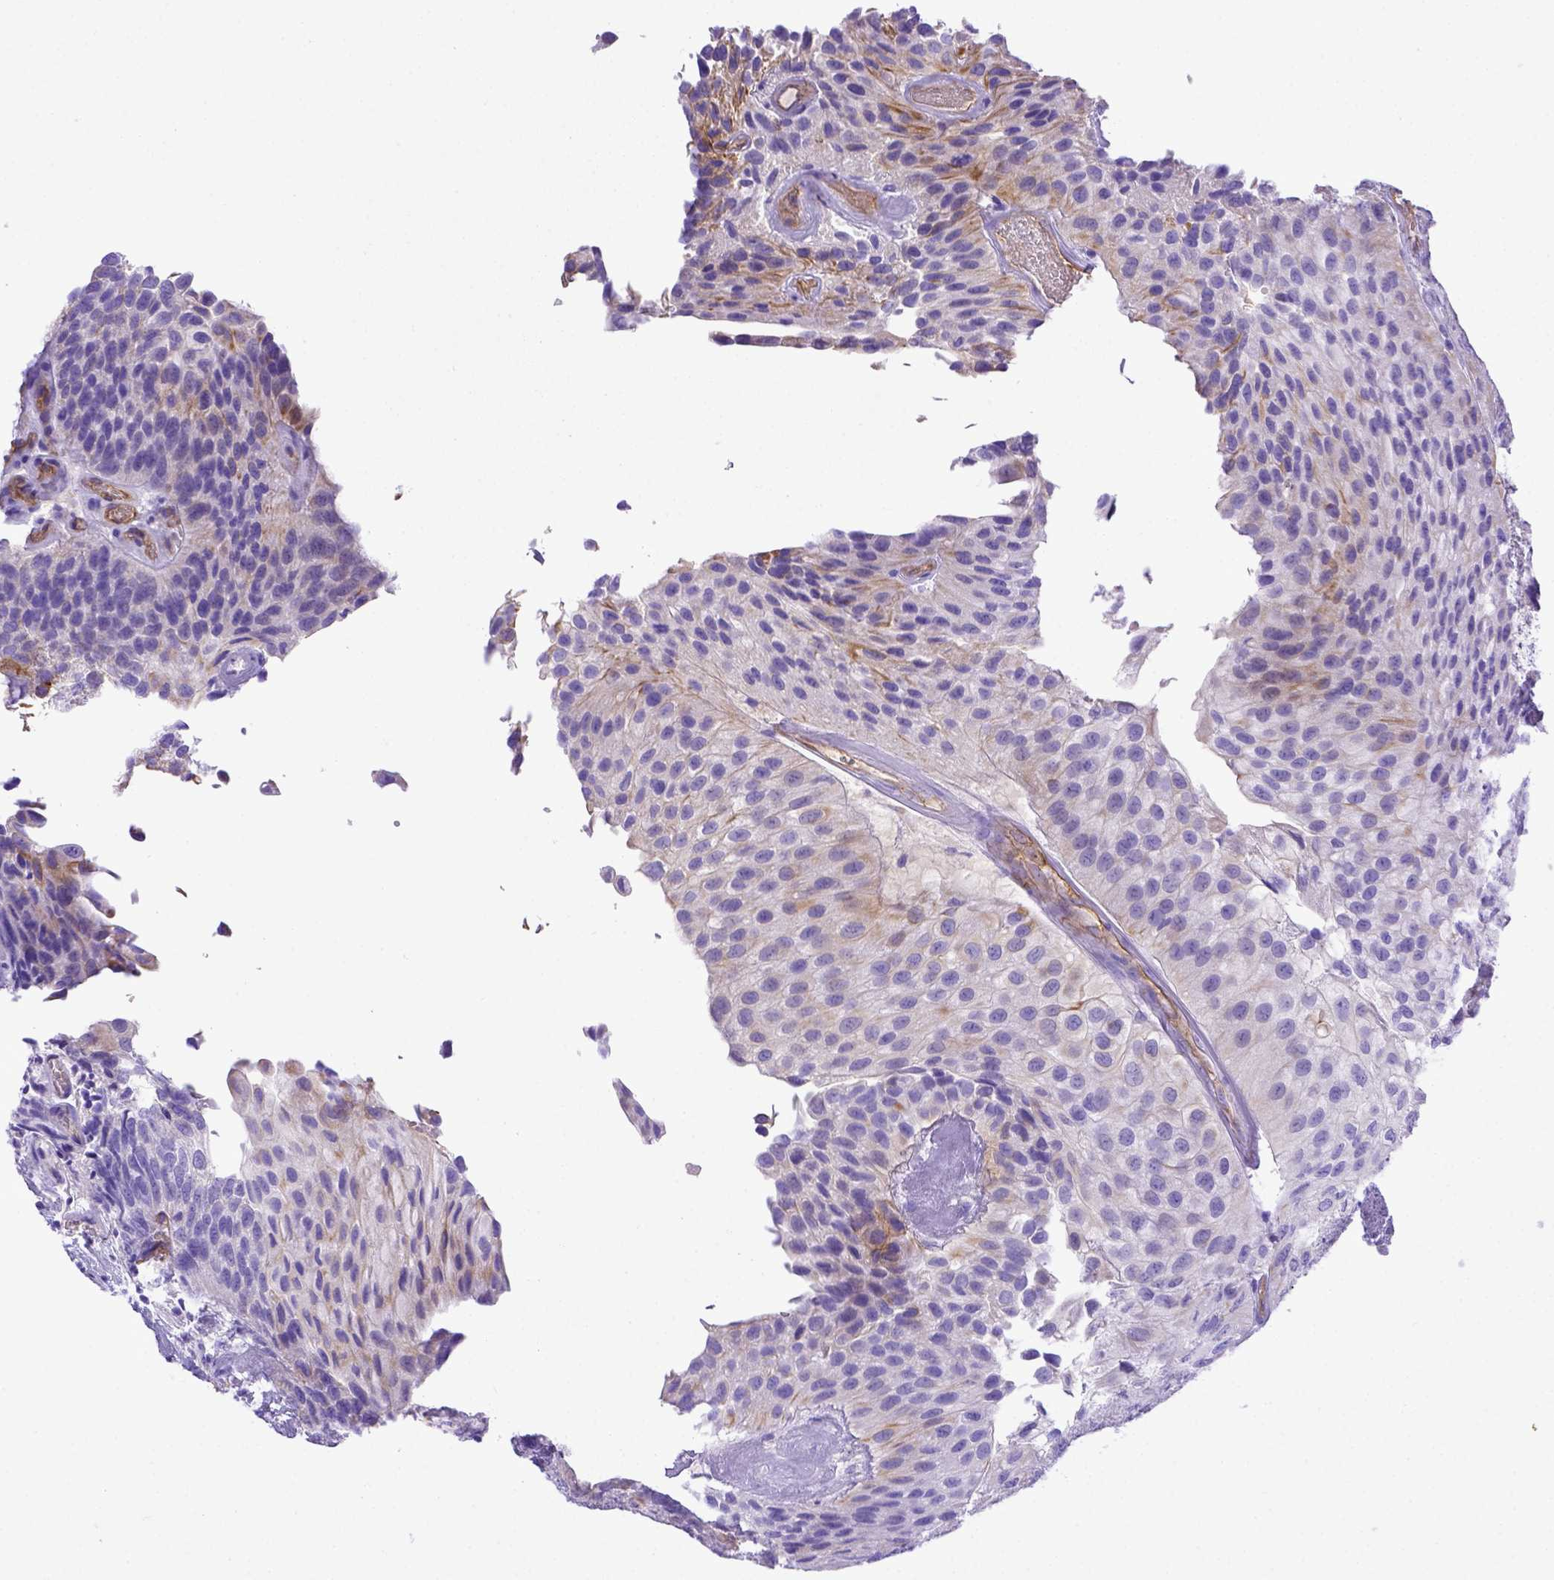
{"staining": {"intensity": "weak", "quantity": "25%-75%", "location": "cytoplasmic/membranous"}, "tissue": "urothelial cancer", "cell_type": "Tumor cells", "image_type": "cancer", "snomed": [{"axis": "morphology", "description": "Urothelial carcinoma, NOS"}, {"axis": "topography", "description": "Urinary bladder"}], "caption": "Protein positivity by IHC reveals weak cytoplasmic/membranous positivity in approximately 25%-75% of tumor cells in urothelial cancer.", "gene": "LRRC18", "patient": {"sex": "male", "age": 87}}